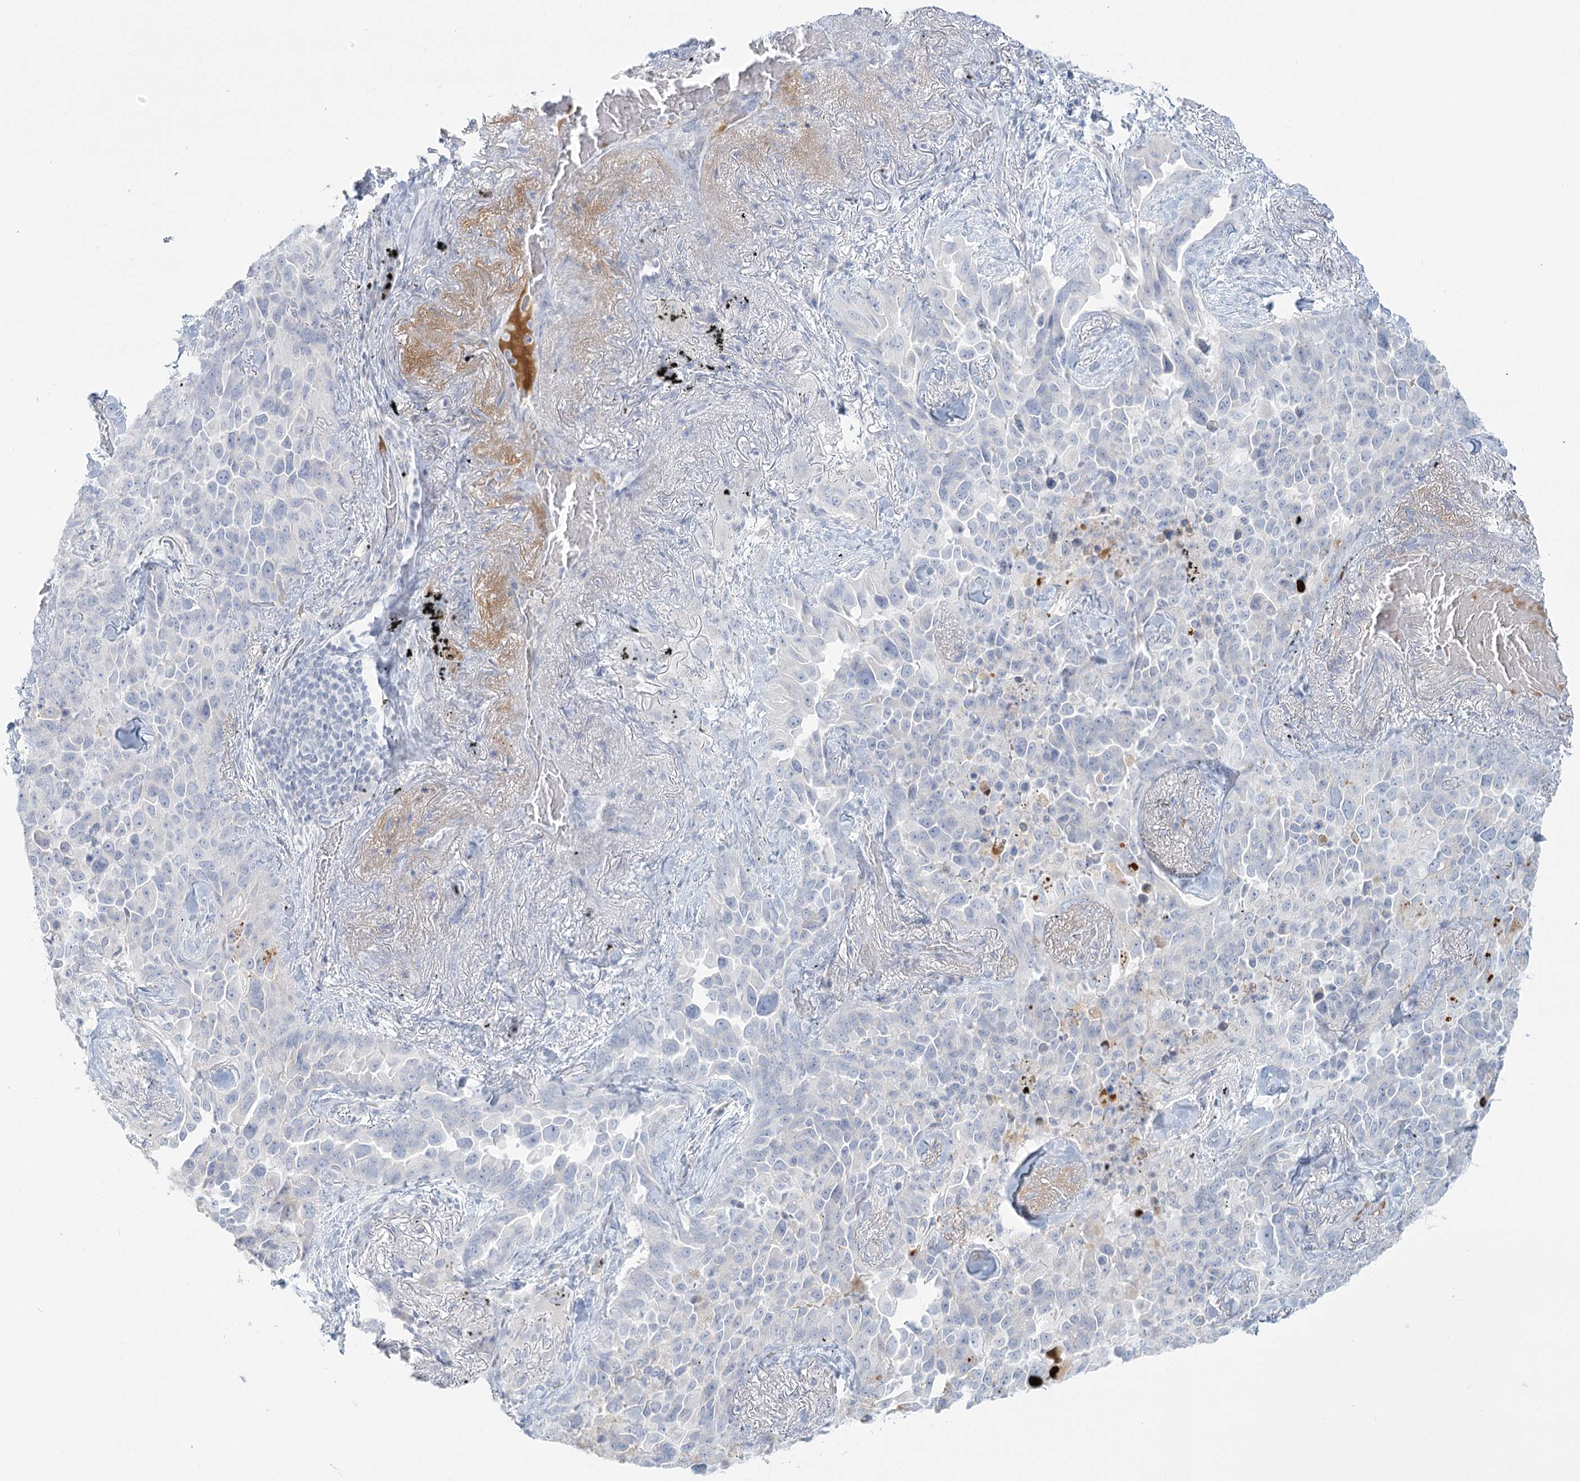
{"staining": {"intensity": "negative", "quantity": "none", "location": "none"}, "tissue": "lung cancer", "cell_type": "Tumor cells", "image_type": "cancer", "snomed": [{"axis": "morphology", "description": "Adenocarcinoma, NOS"}, {"axis": "topography", "description": "Lung"}], "caption": "Tumor cells show no significant protein staining in lung adenocarcinoma. Nuclei are stained in blue.", "gene": "DMGDH", "patient": {"sex": "female", "age": 67}}